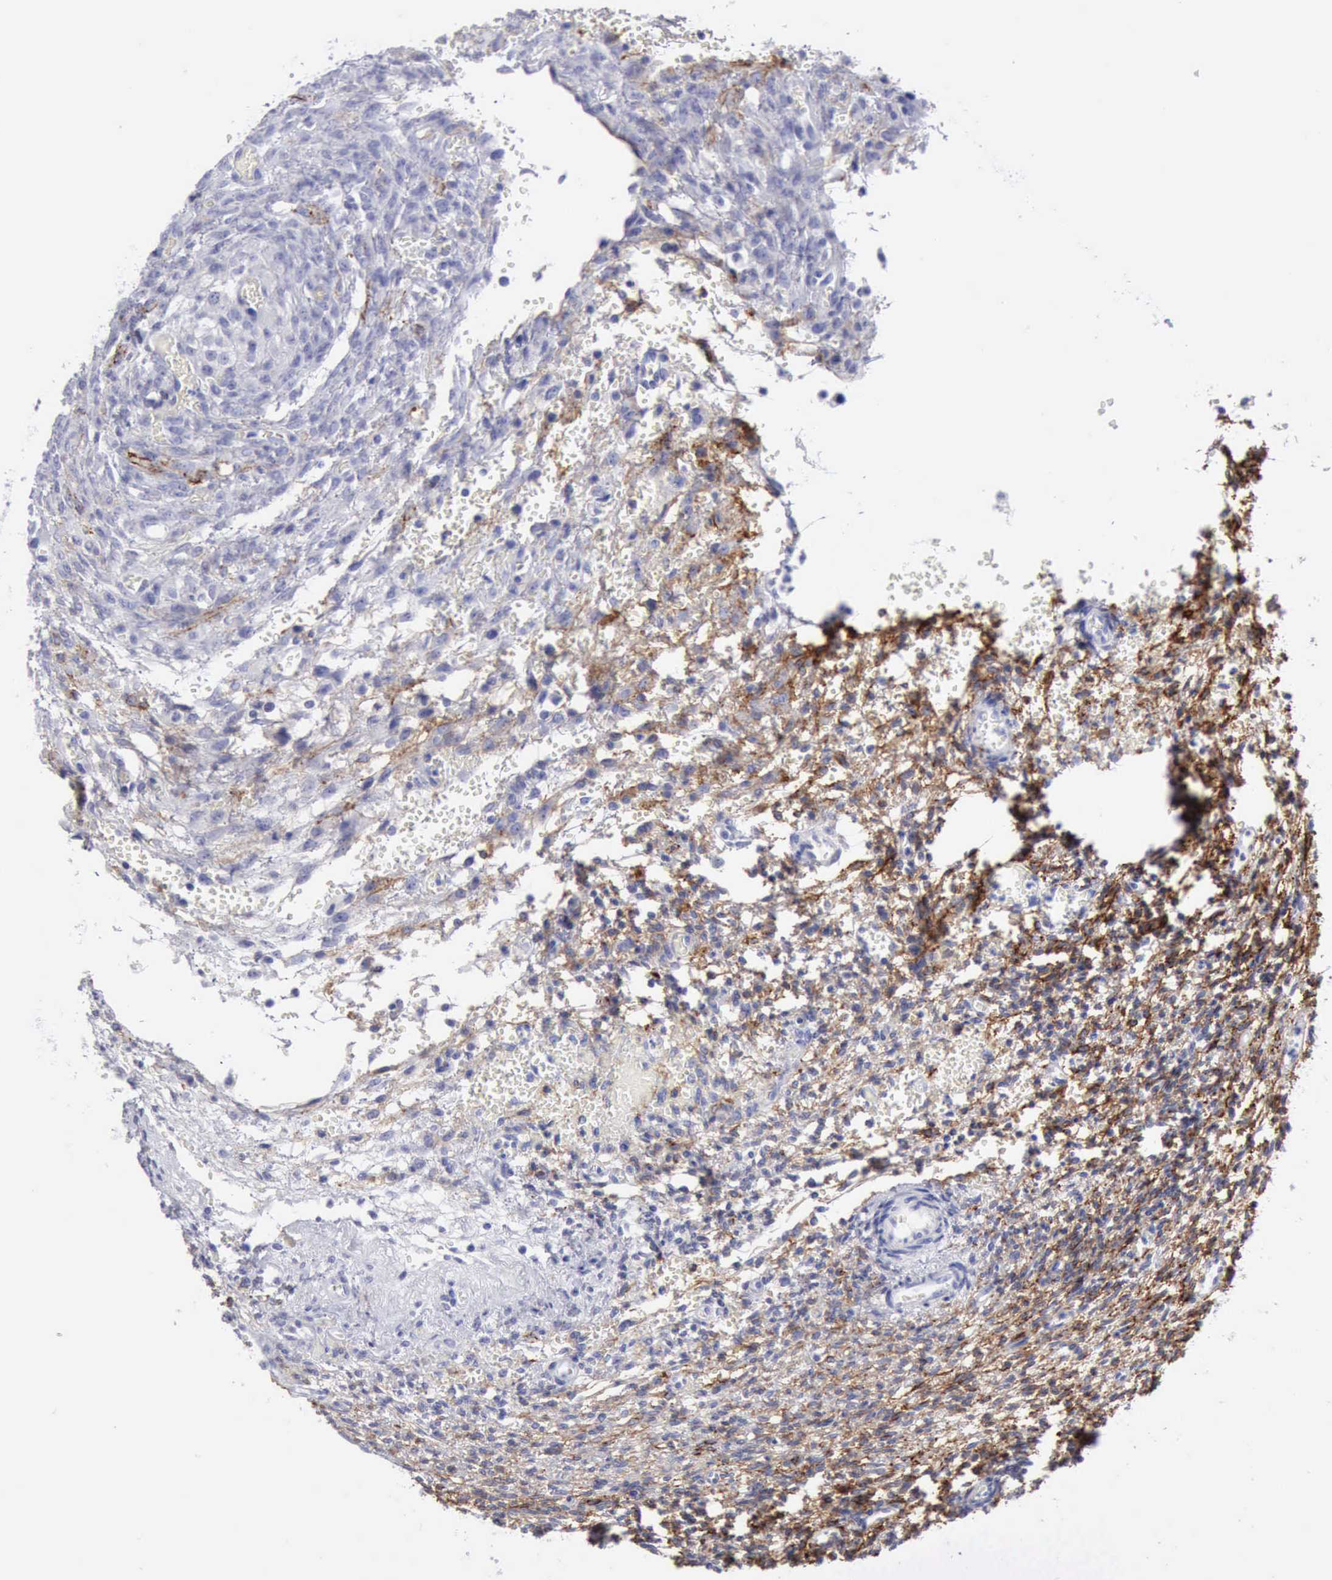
{"staining": {"intensity": "negative", "quantity": "none", "location": "none"}, "tissue": "ovary", "cell_type": "Follicle cells", "image_type": "normal", "snomed": [{"axis": "morphology", "description": "Normal tissue, NOS"}, {"axis": "topography", "description": "Ovary"}], "caption": "Follicle cells are negative for brown protein staining in benign ovary.", "gene": "NCAM1", "patient": {"sex": "female", "age": 39}}